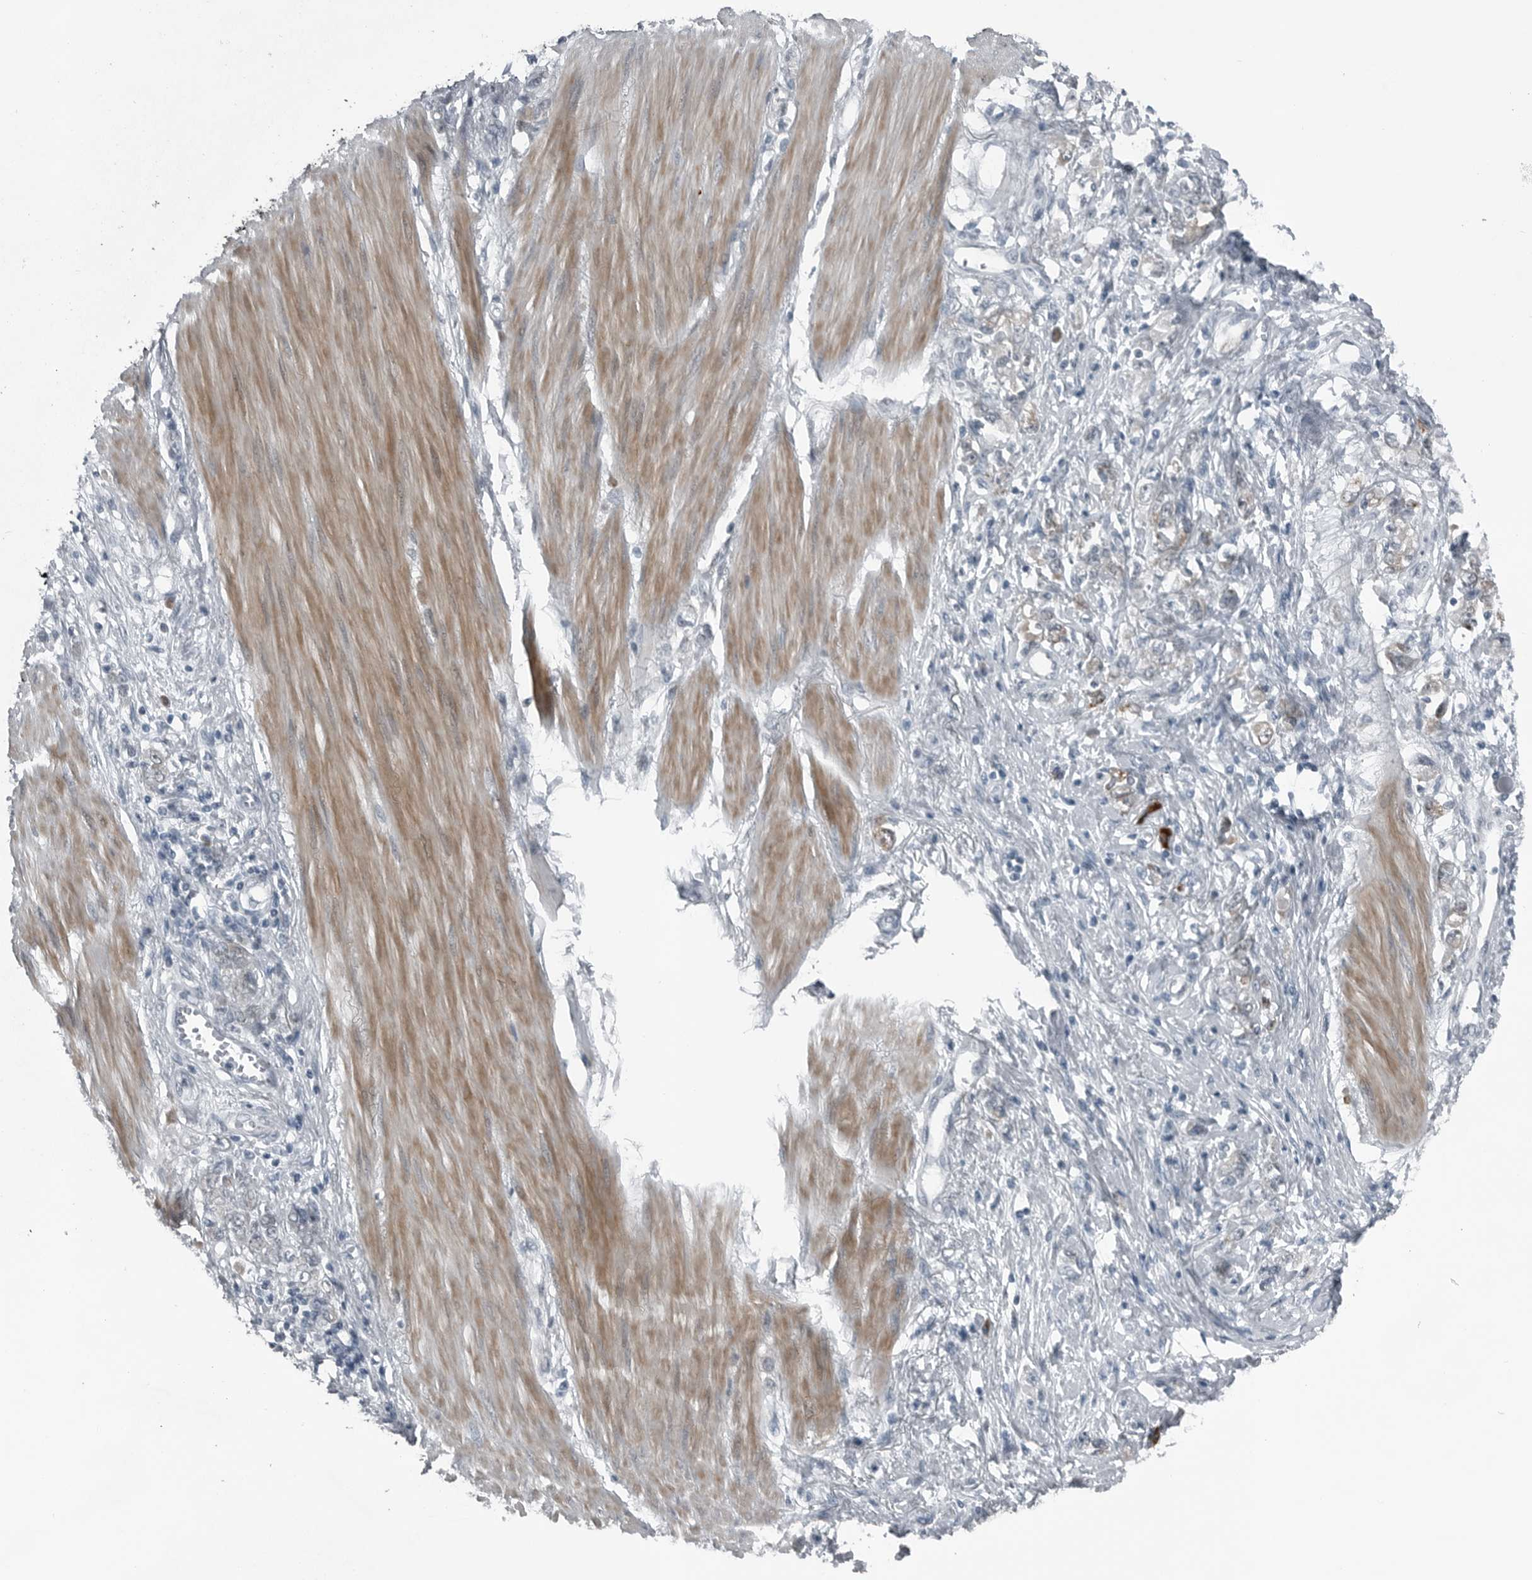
{"staining": {"intensity": "negative", "quantity": "none", "location": "none"}, "tissue": "stomach cancer", "cell_type": "Tumor cells", "image_type": "cancer", "snomed": [{"axis": "morphology", "description": "Adenocarcinoma, NOS"}, {"axis": "topography", "description": "Stomach"}], "caption": "IHC of human stomach cancer shows no positivity in tumor cells.", "gene": "DNAAF11", "patient": {"sex": "female", "age": 76}}